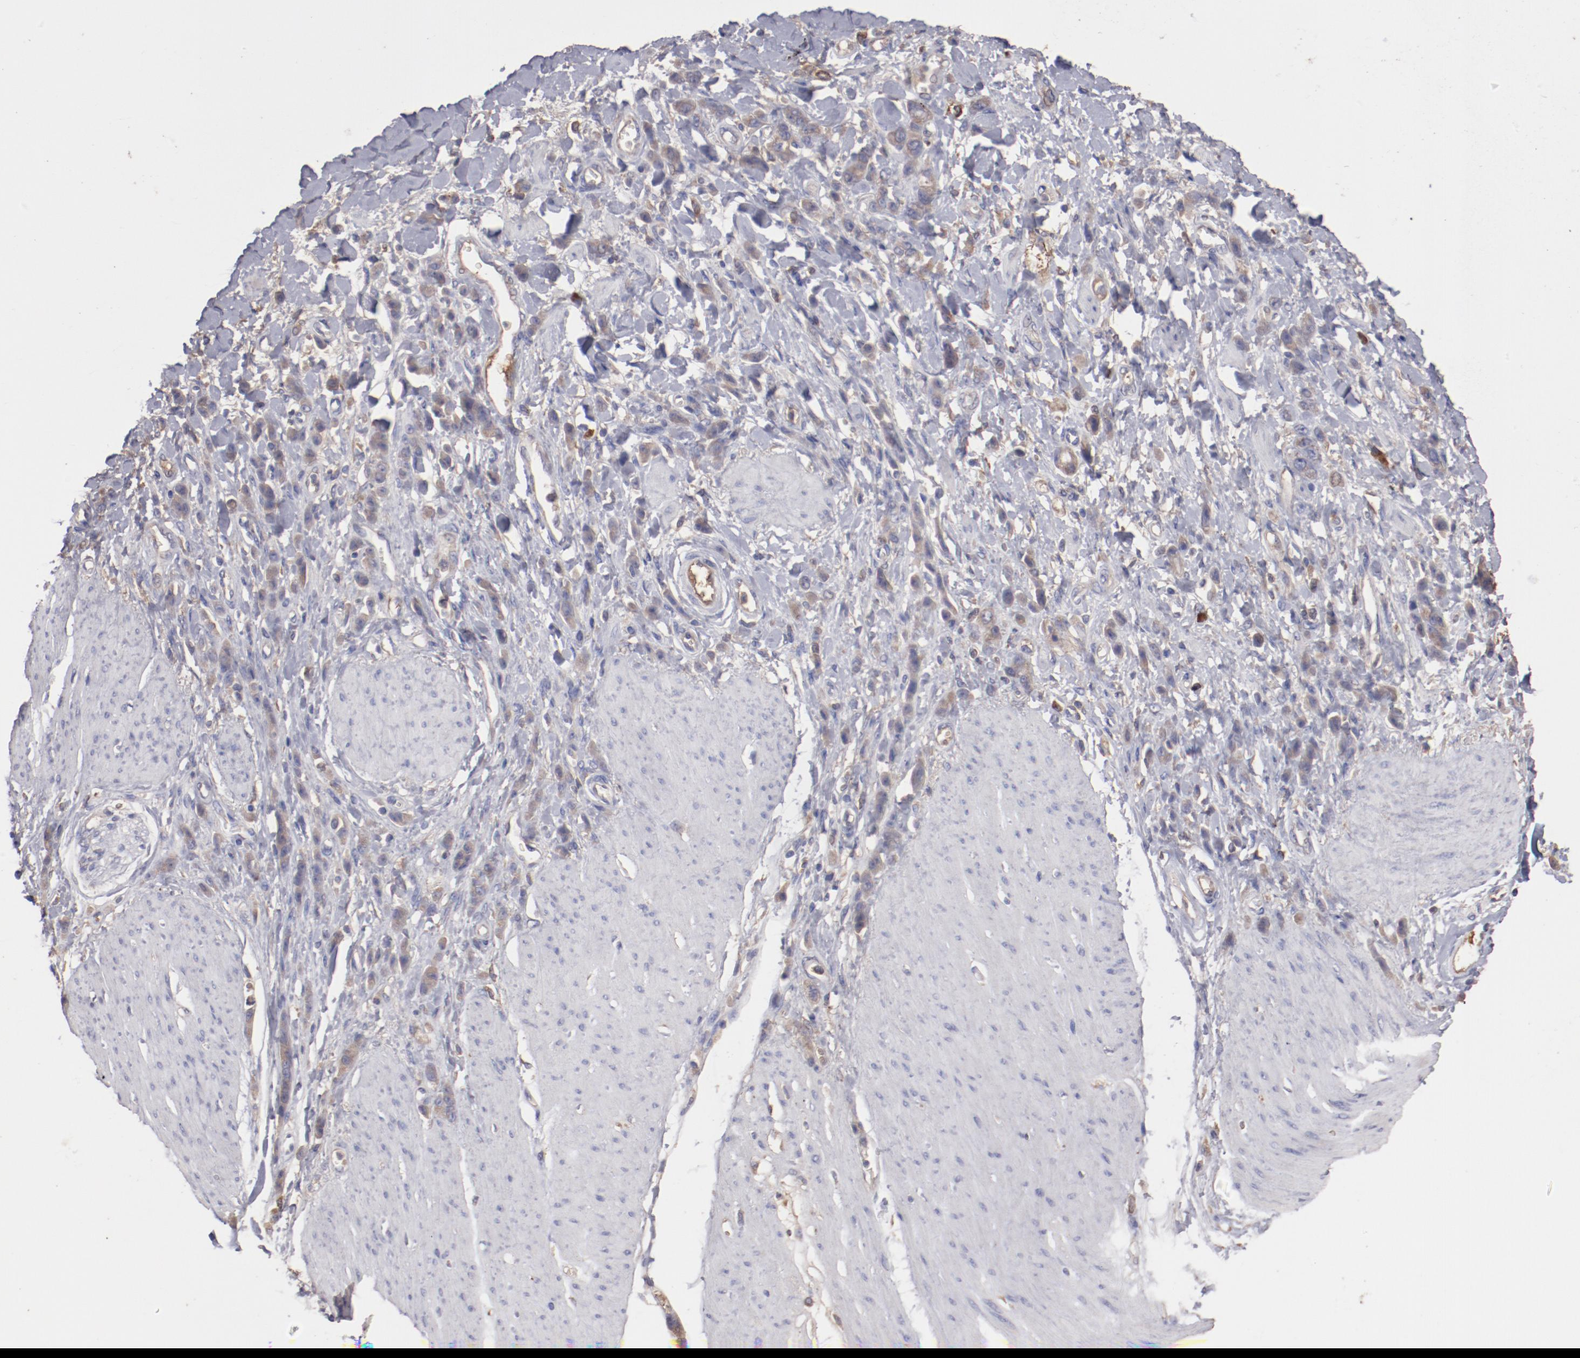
{"staining": {"intensity": "weak", "quantity": "25%-75%", "location": "cytoplasmic/membranous"}, "tissue": "stomach cancer", "cell_type": "Tumor cells", "image_type": "cancer", "snomed": [{"axis": "morphology", "description": "Normal tissue, NOS"}, {"axis": "morphology", "description": "Adenocarcinoma, NOS"}, {"axis": "topography", "description": "Stomach"}], "caption": "About 25%-75% of tumor cells in stomach adenocarcinoma show weak cytoplasmic/membranous protein staining as visualized by brown immunohistochemical staining.", "gene": "NFKBIE", "patient": {"sex": "male", "age": 82}}